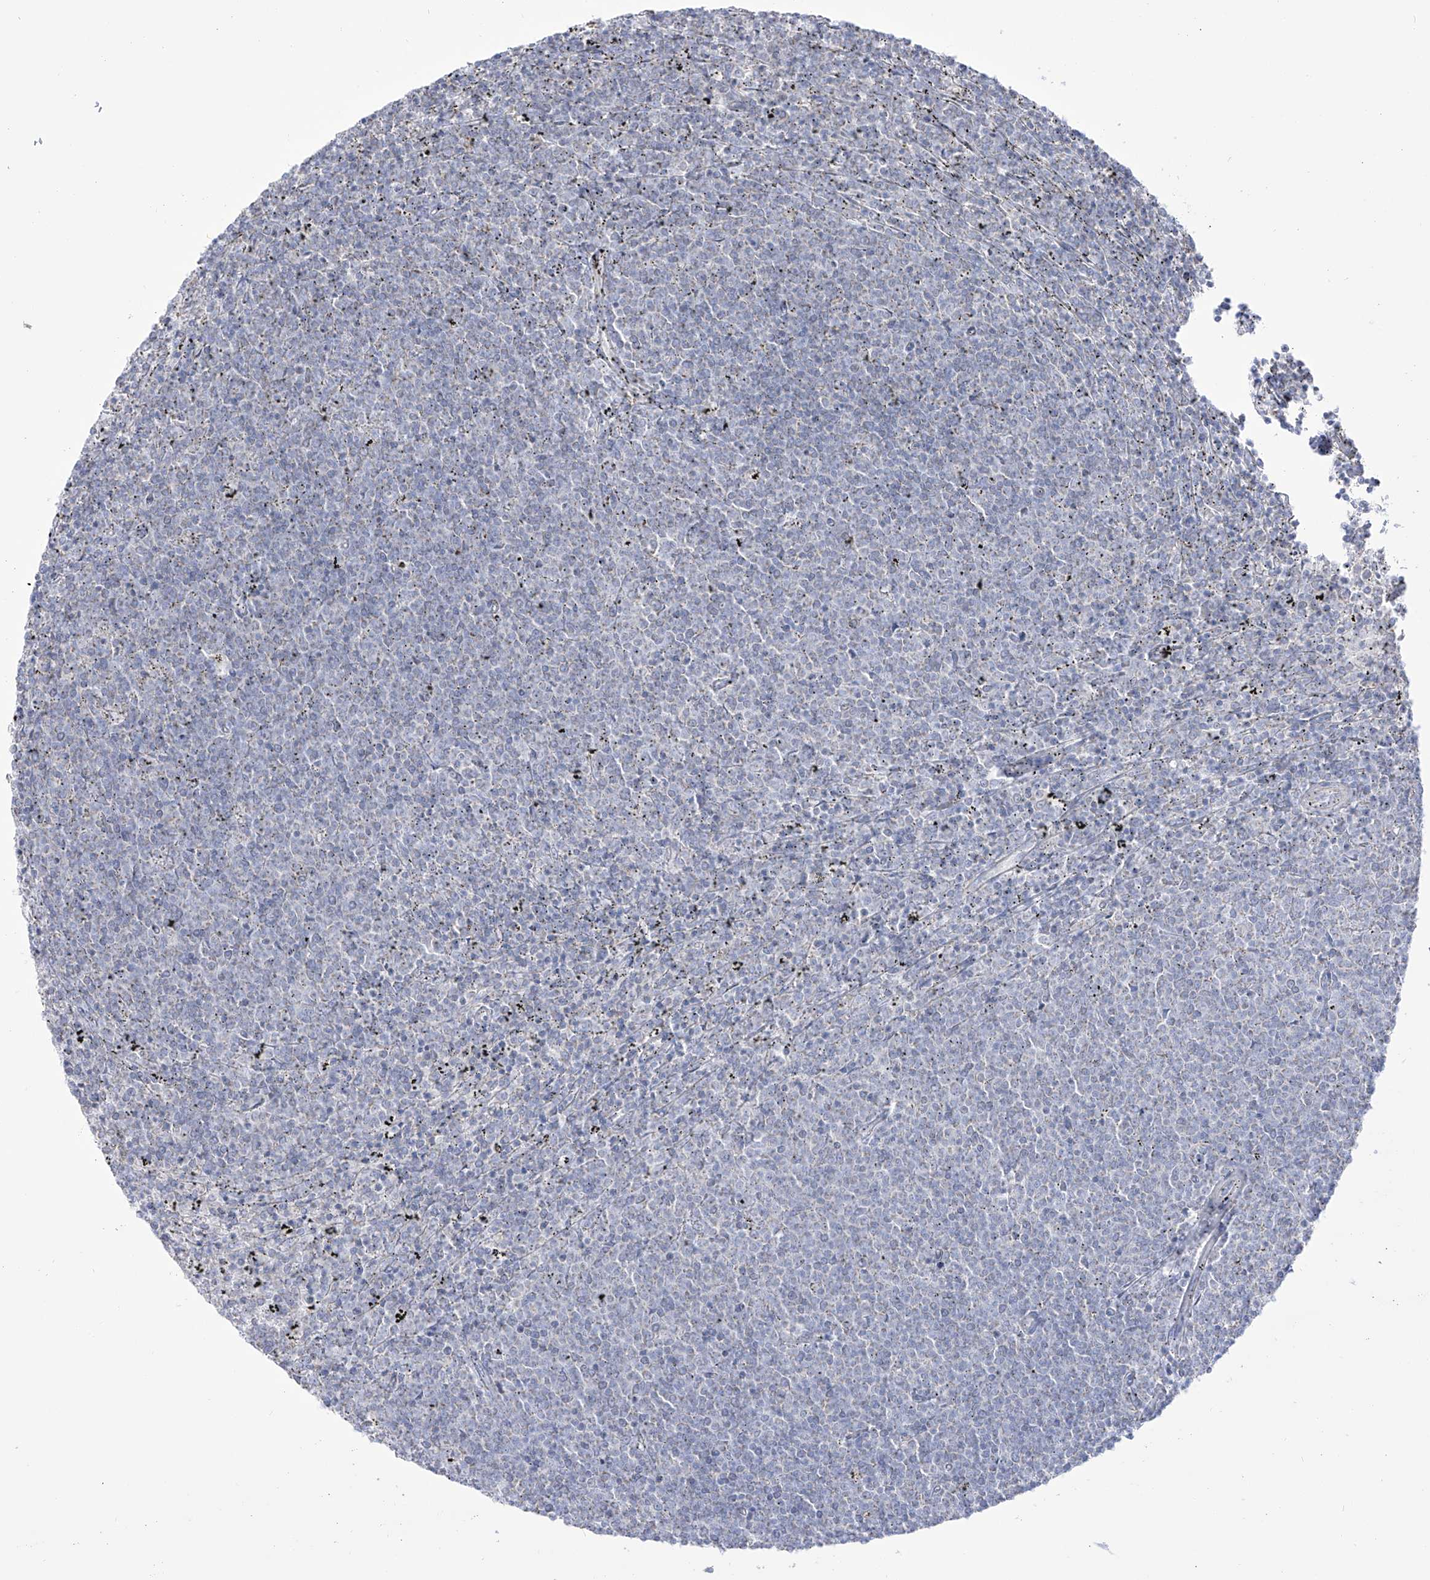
{"staining": {"intensity": "negative", "quantity": "none", "location": "none"}, "tissue": "lymphoma", "cell_type": "Tumor cells", "image_type": "cancer", "snomed": [{"axis": "morphology", "description": "Malignant lymphoma, non-Hodgkin's type, Low grade"}, {"axis": "topography", "description": "Spleen"}], "caption": "The micrograph demonstrates no significant positivity in tumor cells of low-grade malignant lymphoma, non-Hodgkin's type.", "gene": "RCHY1", "patient": {"sex": "female", "age": 50}}